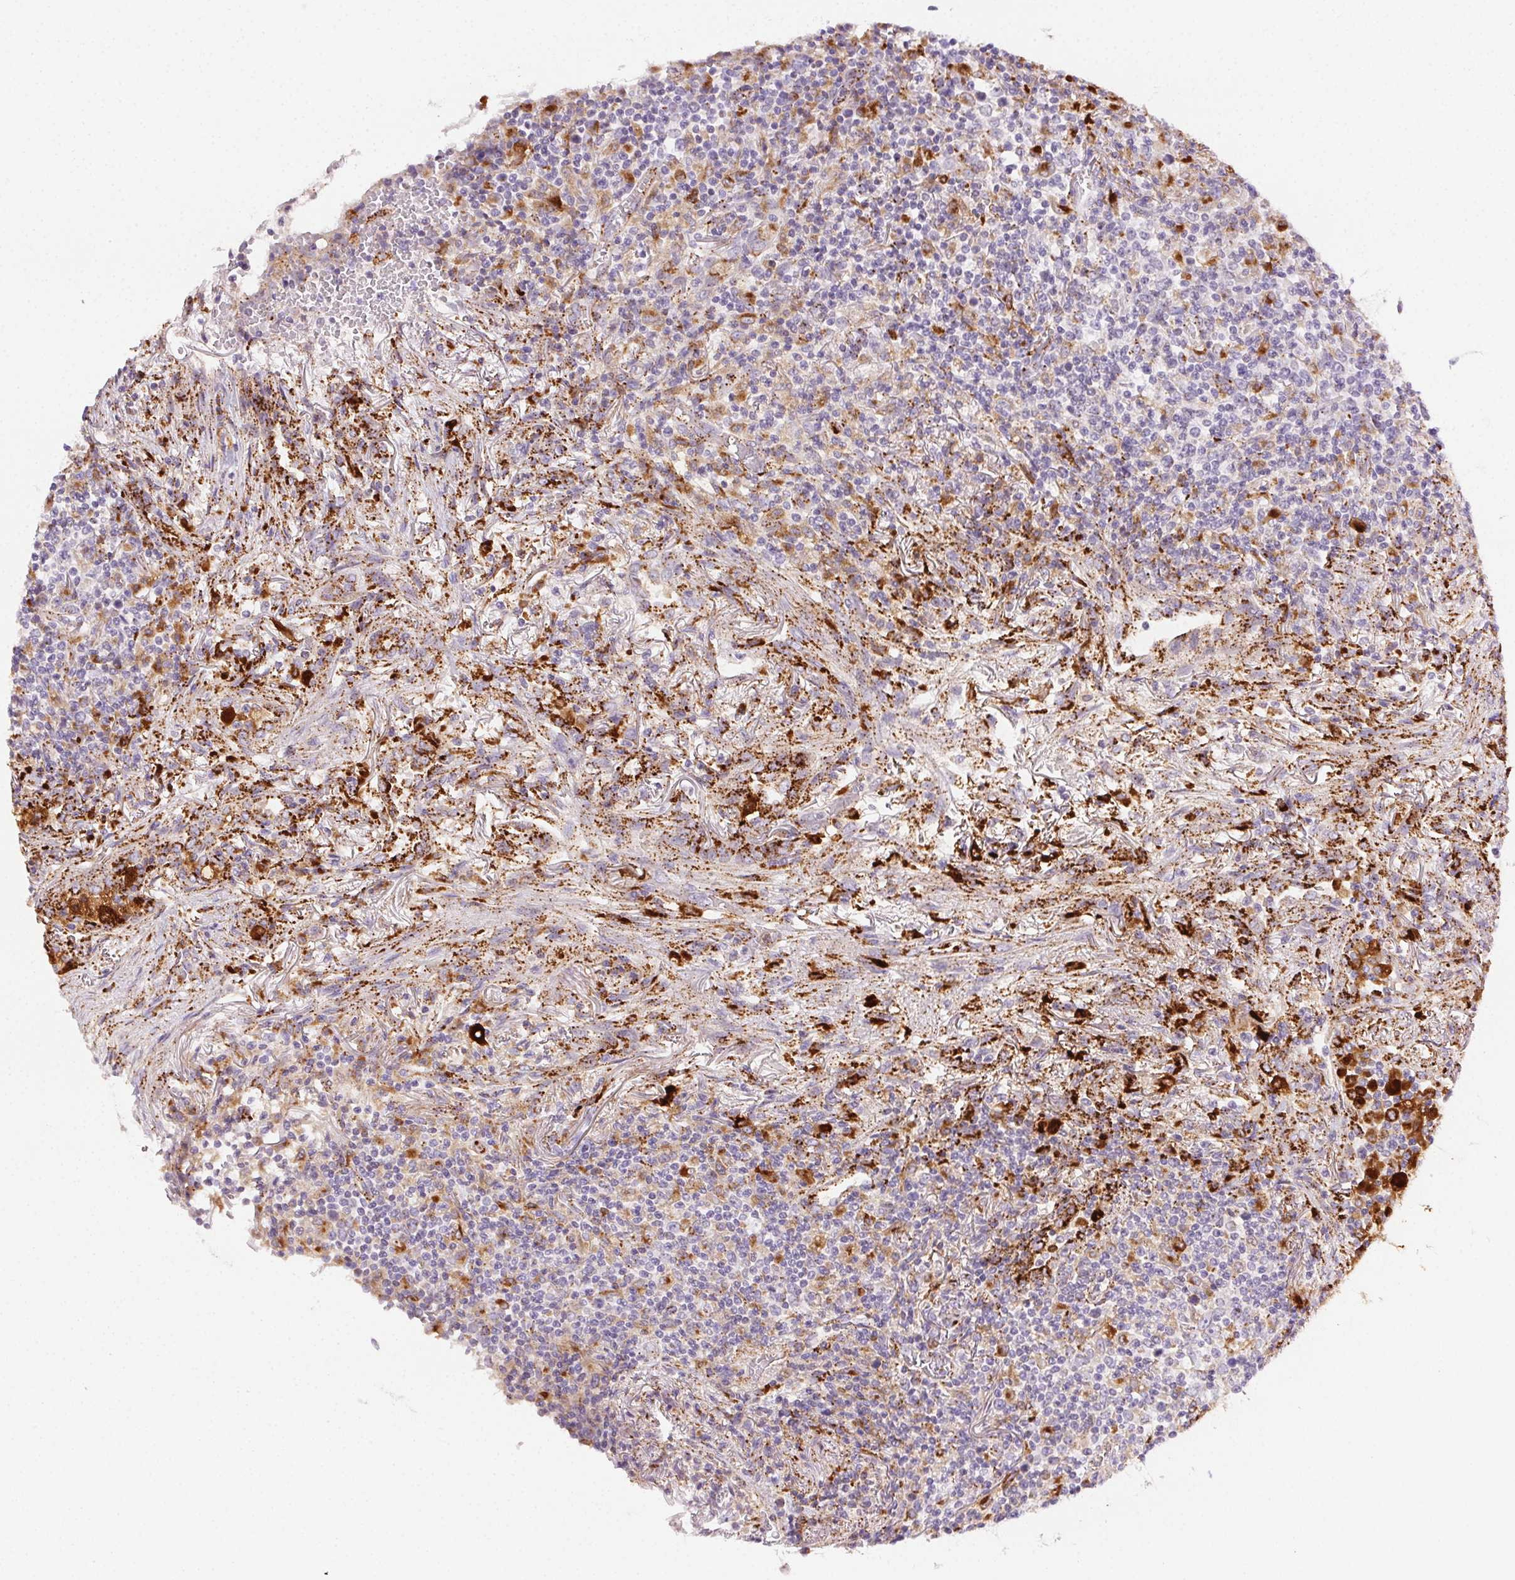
{"staining": {"intensity": "negative", "quantity": "none", "location": "none"}, "tissue": "lymphoma", "cell_type": "Tumor cells", "image_type": "cancer", "snomed": [{"axis": "morphology", "description": "Malignant lymphoma, non-Hodgkin's type, High grade"}, {"axis": "topography", "description": "Lung"}], "caption": "This is an immunohistochemistry photomicrograph of lymphoma. There is no positivity in tumor cells.", "gene": "SCPEP1", "patient": {"sex": "male", "age": 79}}